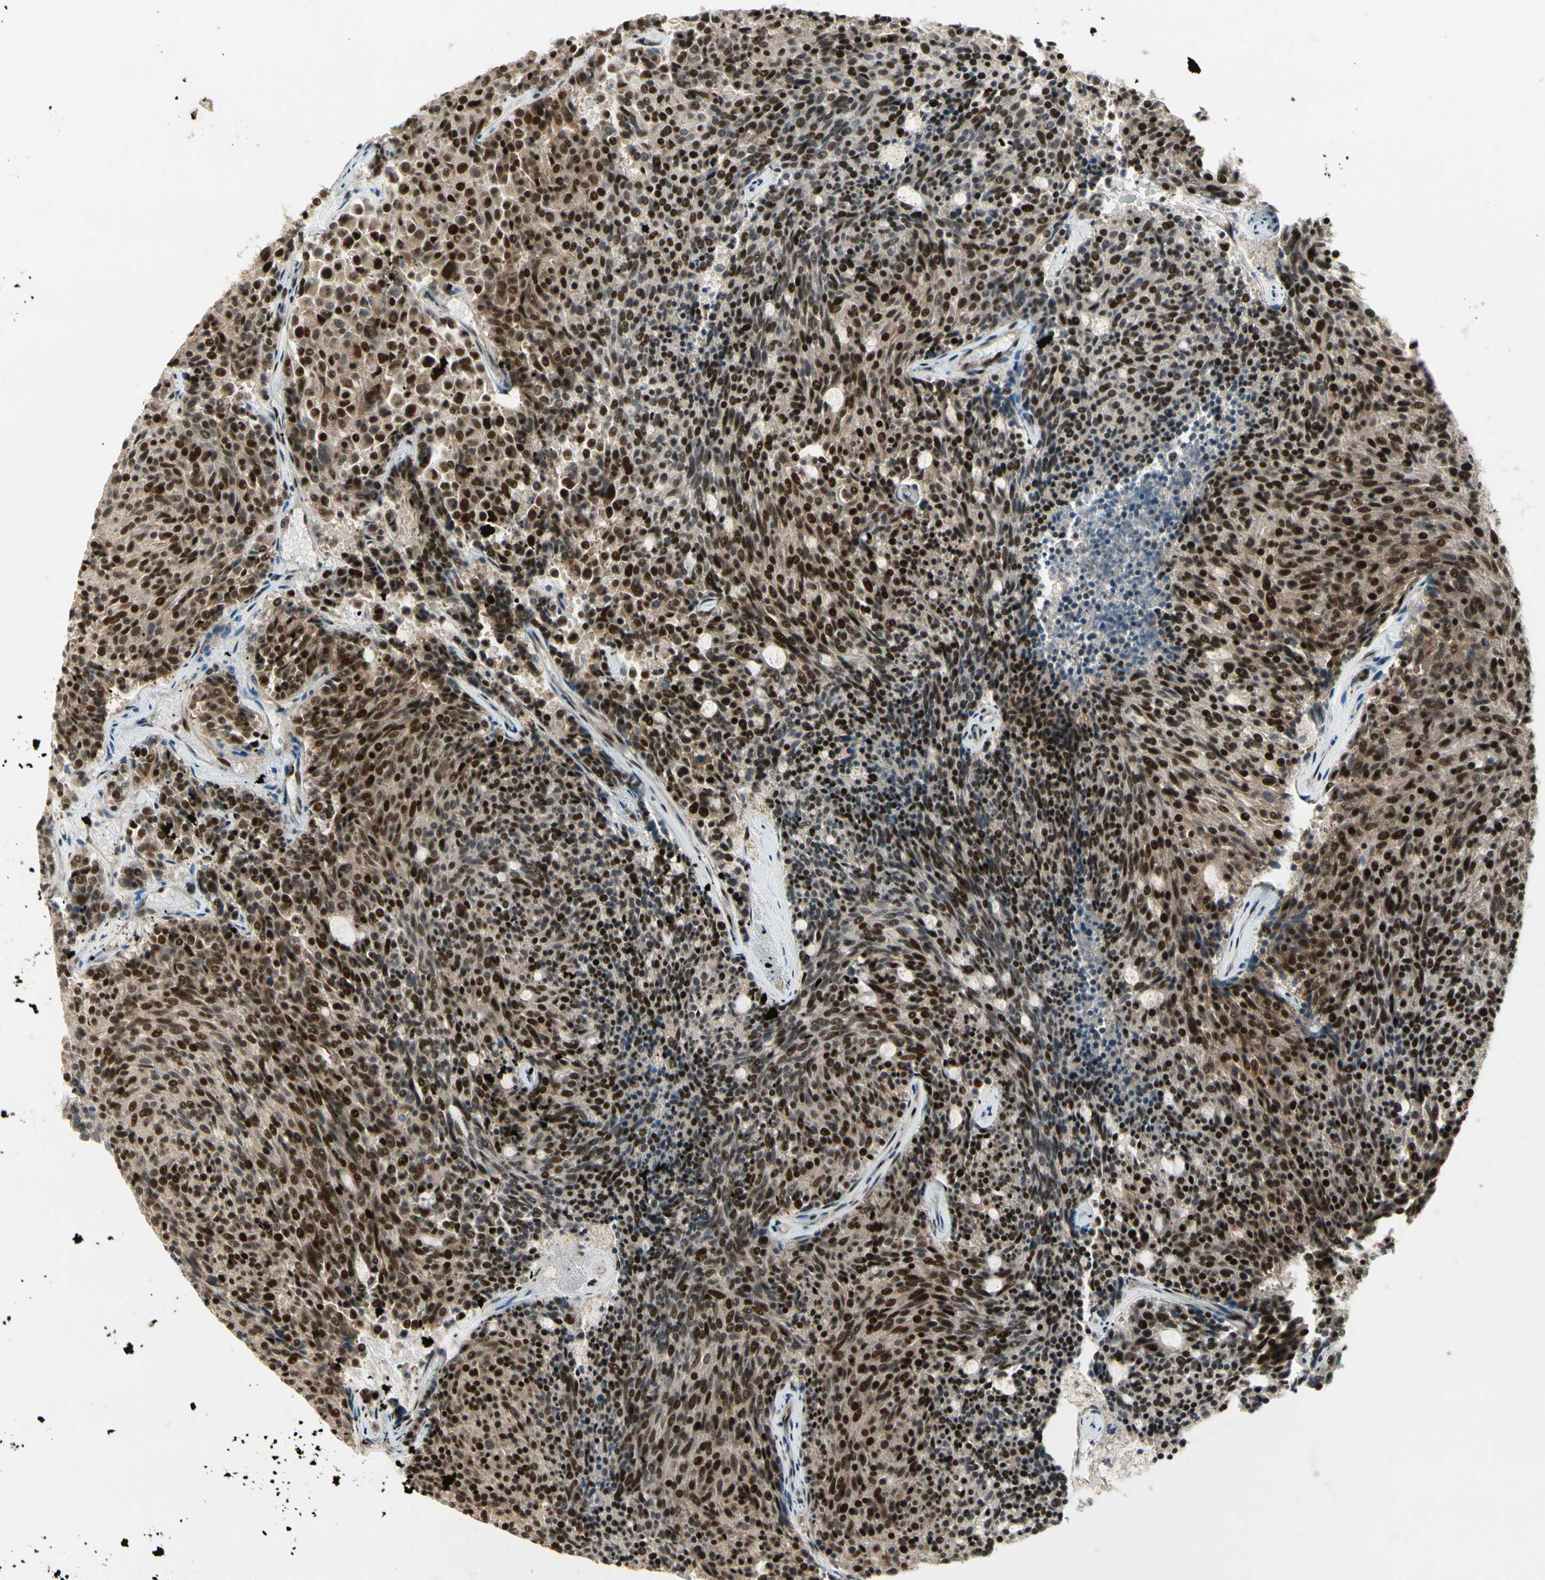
{"staining": {"intensity": "strong", "quantity": ">75%", "location": "cytoplasmic/membranous,nuclear"}, "tissue": "carcinoid", "cell_type": "Tumor cells", "image_type": "cancer", "snomed": [{"axis": "morphology", "description": "Carcinoid, malignant, NOS"}, {"axis": "topography", "description": "Pancreas"}], "caption": "About >75% of tumor cells in carcinoid show strong cytoplasmic/membranous and nuclear protein expression as visualized by brown immunohistochemical staining.", "gene": "CDK11A", "patient": {"sex": "female", "age": 54}}